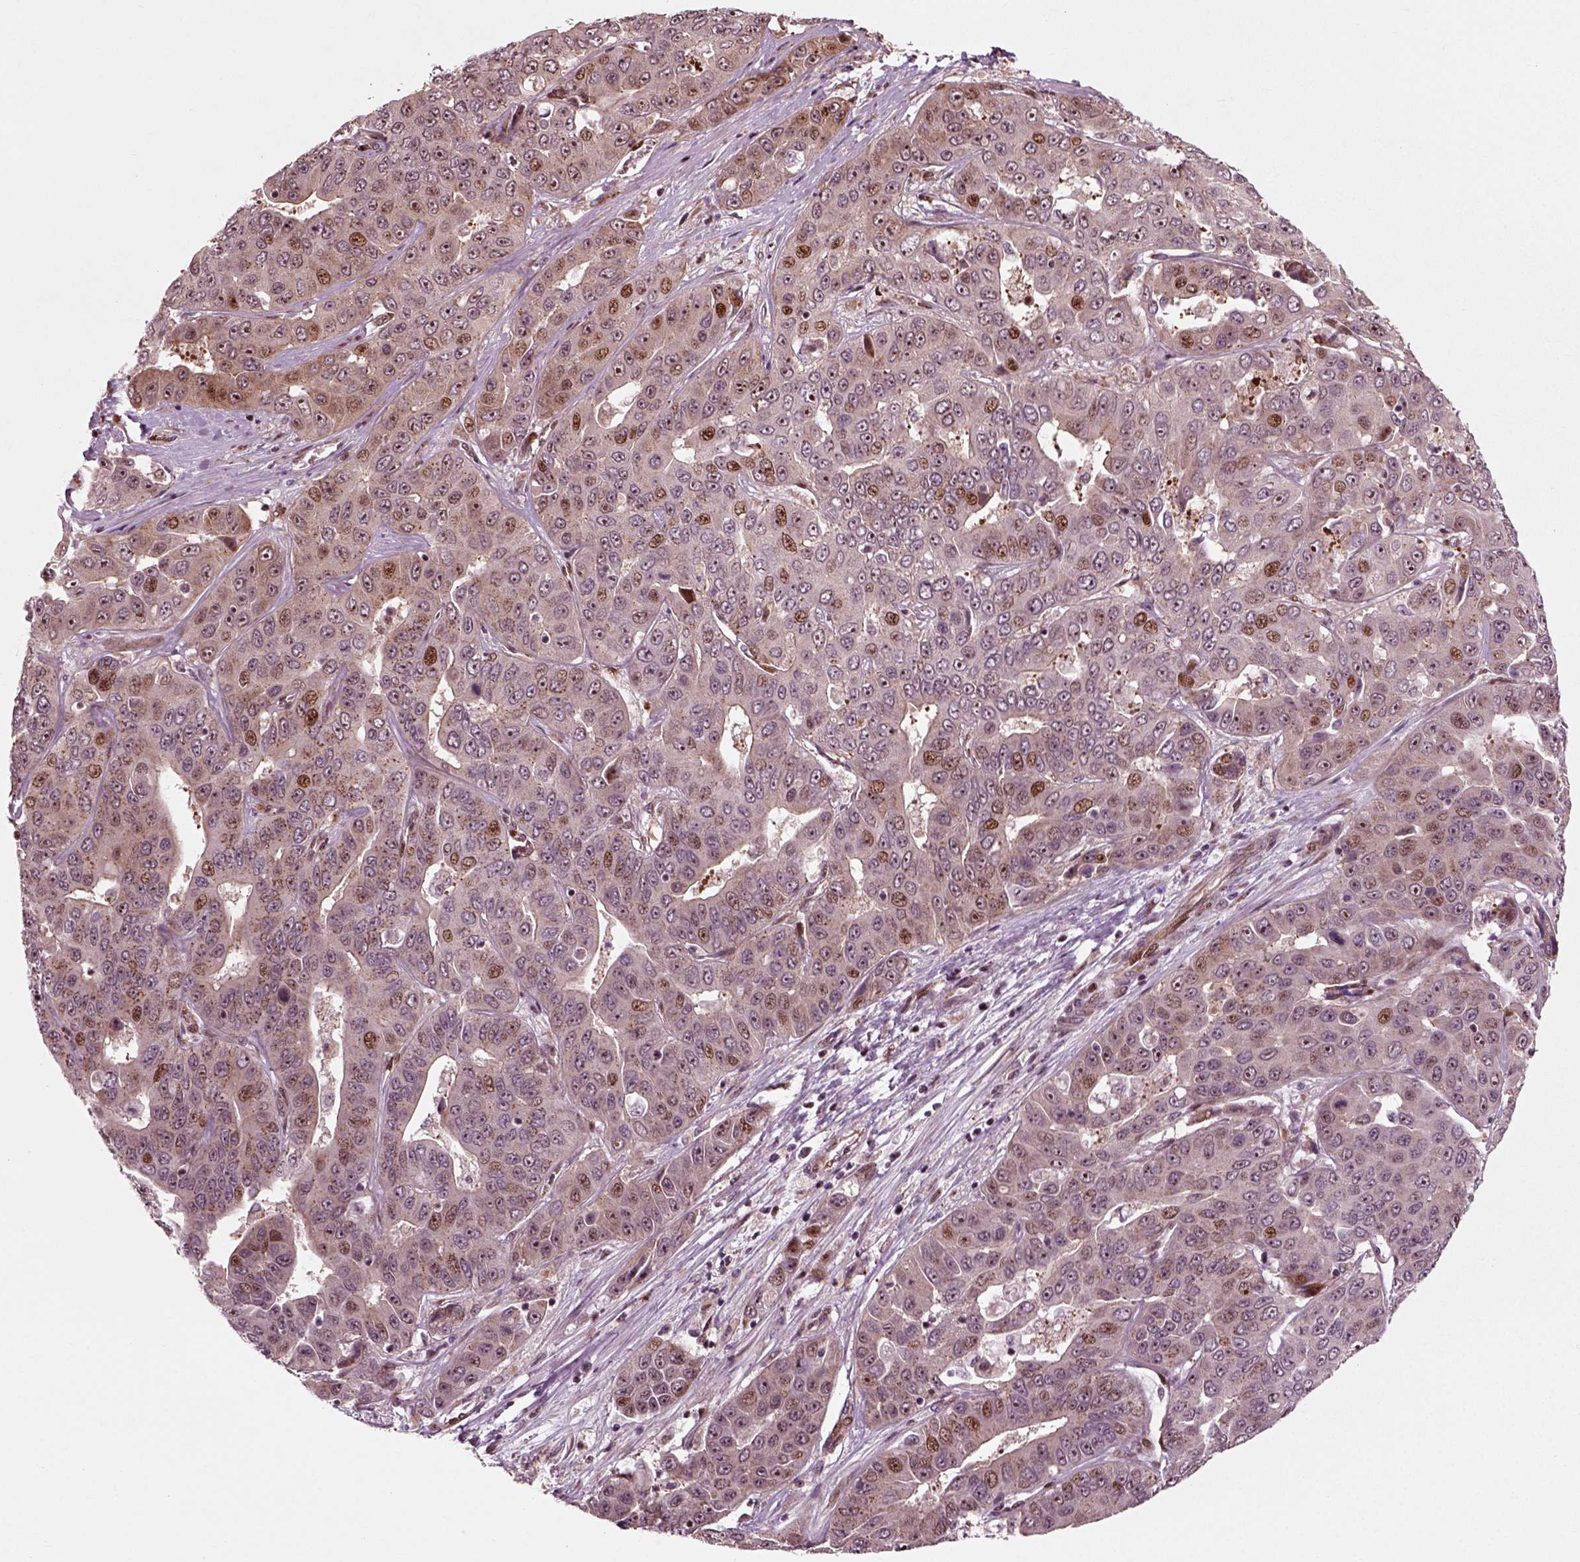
{"staining": {"intensity": "moderate", "quantity": "<25%", "location": "nuclear"}, "tissue": "liver cancer", "cell_type": "Tumor cells", "image_type": "cancer", "snomed": [{"axis": "morphology", "description": "Cholangiocarcinoma"}, {"axis": "topography", "description": "Liver"}], "caption": "Liver cholangiocarcinoma stained with DAB (3,3'-diaminobenzidine) immunohistochemistry (IHC) displays low levels of moderate nuclear staining in about <25% of tumor cells. Using DAB (brown) and hematoxylin (blue) stains, captured at high magnification using brightfield microscopy.", "gene": "CDC14A", "patient": {"sex": "female", "age": 52}}